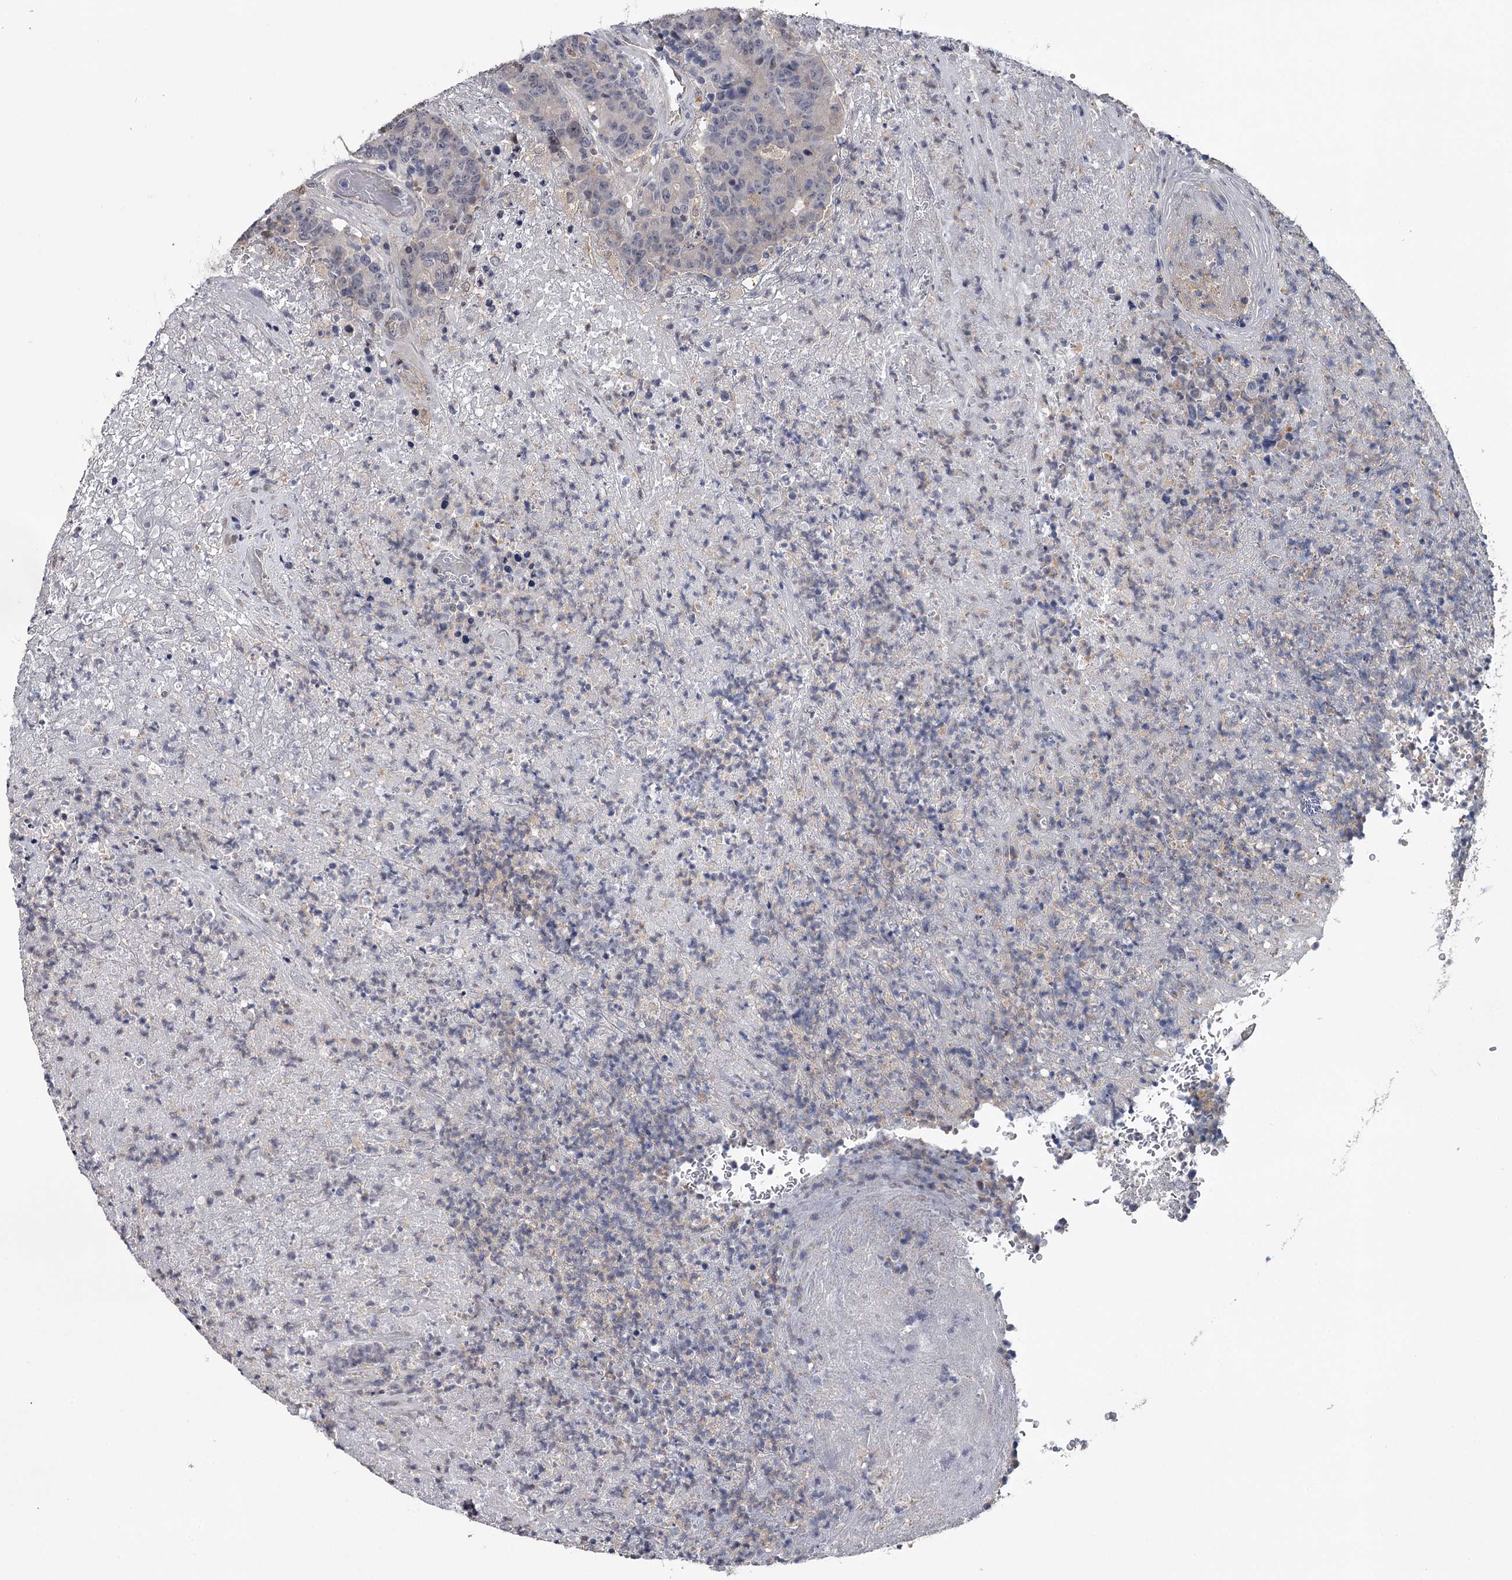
{"staining": {"intensity": "negative", "quantity": "none", "location": "none"}, "tissue": "colorectal cancer", "cell_type": "Tumor cells", "image_type": "cancer", "snomed": [{"axis": "morphology", "description": "Adenocarcinoma, NOS"}, {"axis": "topography", "description": "Colon"}], "caption": "IHC micrograph of neoplastic tissue: adenocarcinoma (colorectal) stained with DAB (3,3'-diaminobenzidine) exhibits no significant protein positivity in tumor cells.", "gene": "GSTO1", "patient": {"sex": "female", "age": 75}}